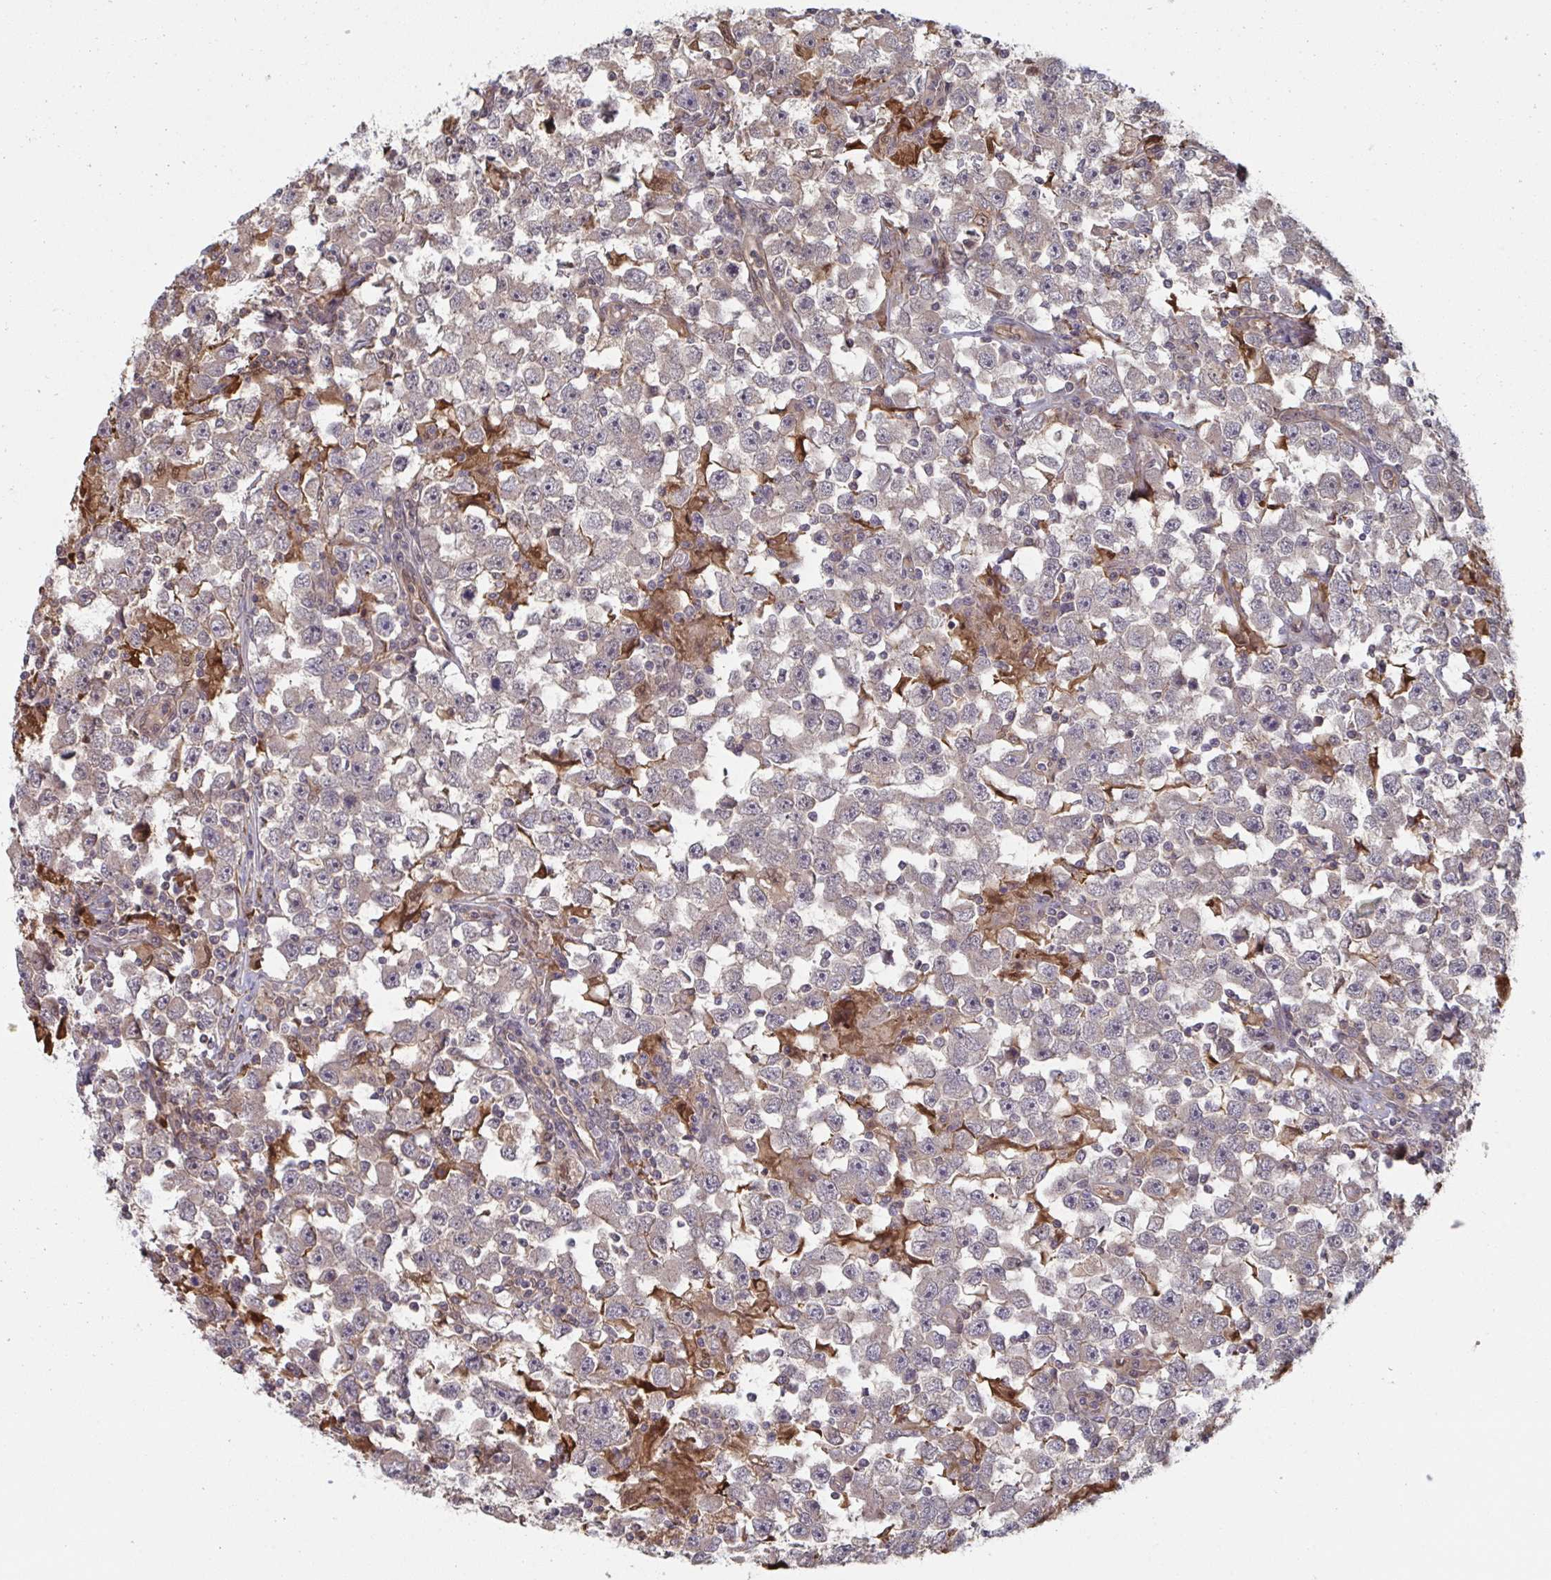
{"staining": {"intensity": "weak", "quantity": "<25%", "location": "cytoplasmic/membranous"}, "tissue": "testis cancer", "cell_type": "Tumor cells", "image_type": "cancer", "snomed": [{"axis": "morphology", "description": "Seminoma, NOS"}, {"axis": "topography", "description": "Testis"}], "caption": "Immunohistochemical staining of testis cancer displays no significant positivity in tumor cells.", "gene": "PTPRD", "patient": {"sex": "male", "age": 33}}